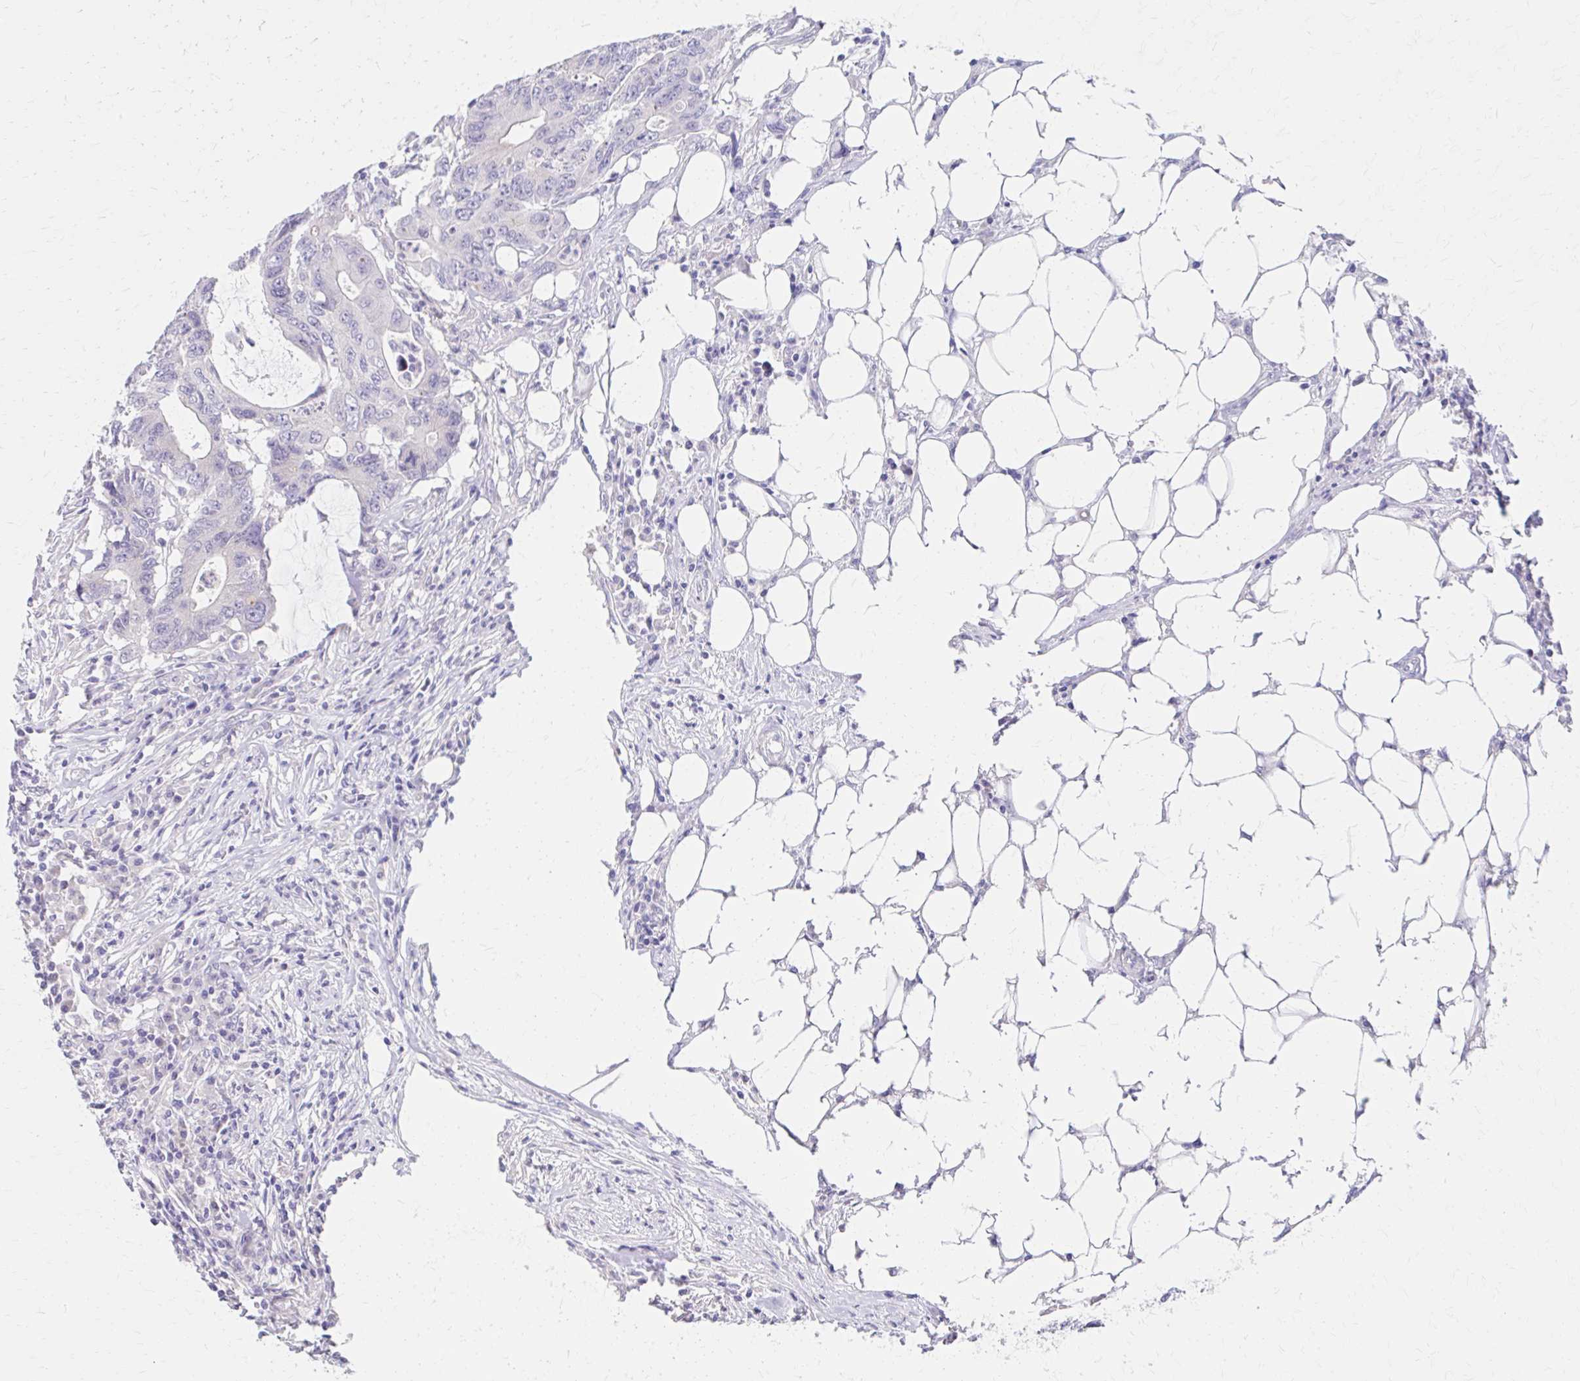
{"staining": {"intensity": "negative", "quantity": "none", "location": "none"}, "tissue": "colorectal cancer", "cell_type": "Tumor cells", "image_type": "cancer", "snomed": [{"axis": "morphology", "description": "Adenocarcinoma, NOS"}, {"axis": "topography", "description": "Colon"}], "caption": "IHC photomicrograph of neoplastic tissue: human colorectal adenocarcinoma stained with DAB exhibits no significant protein positivity in tumor cells.", "gene": "AZGP1", "patient": {"sex": "male", "age": 71}}